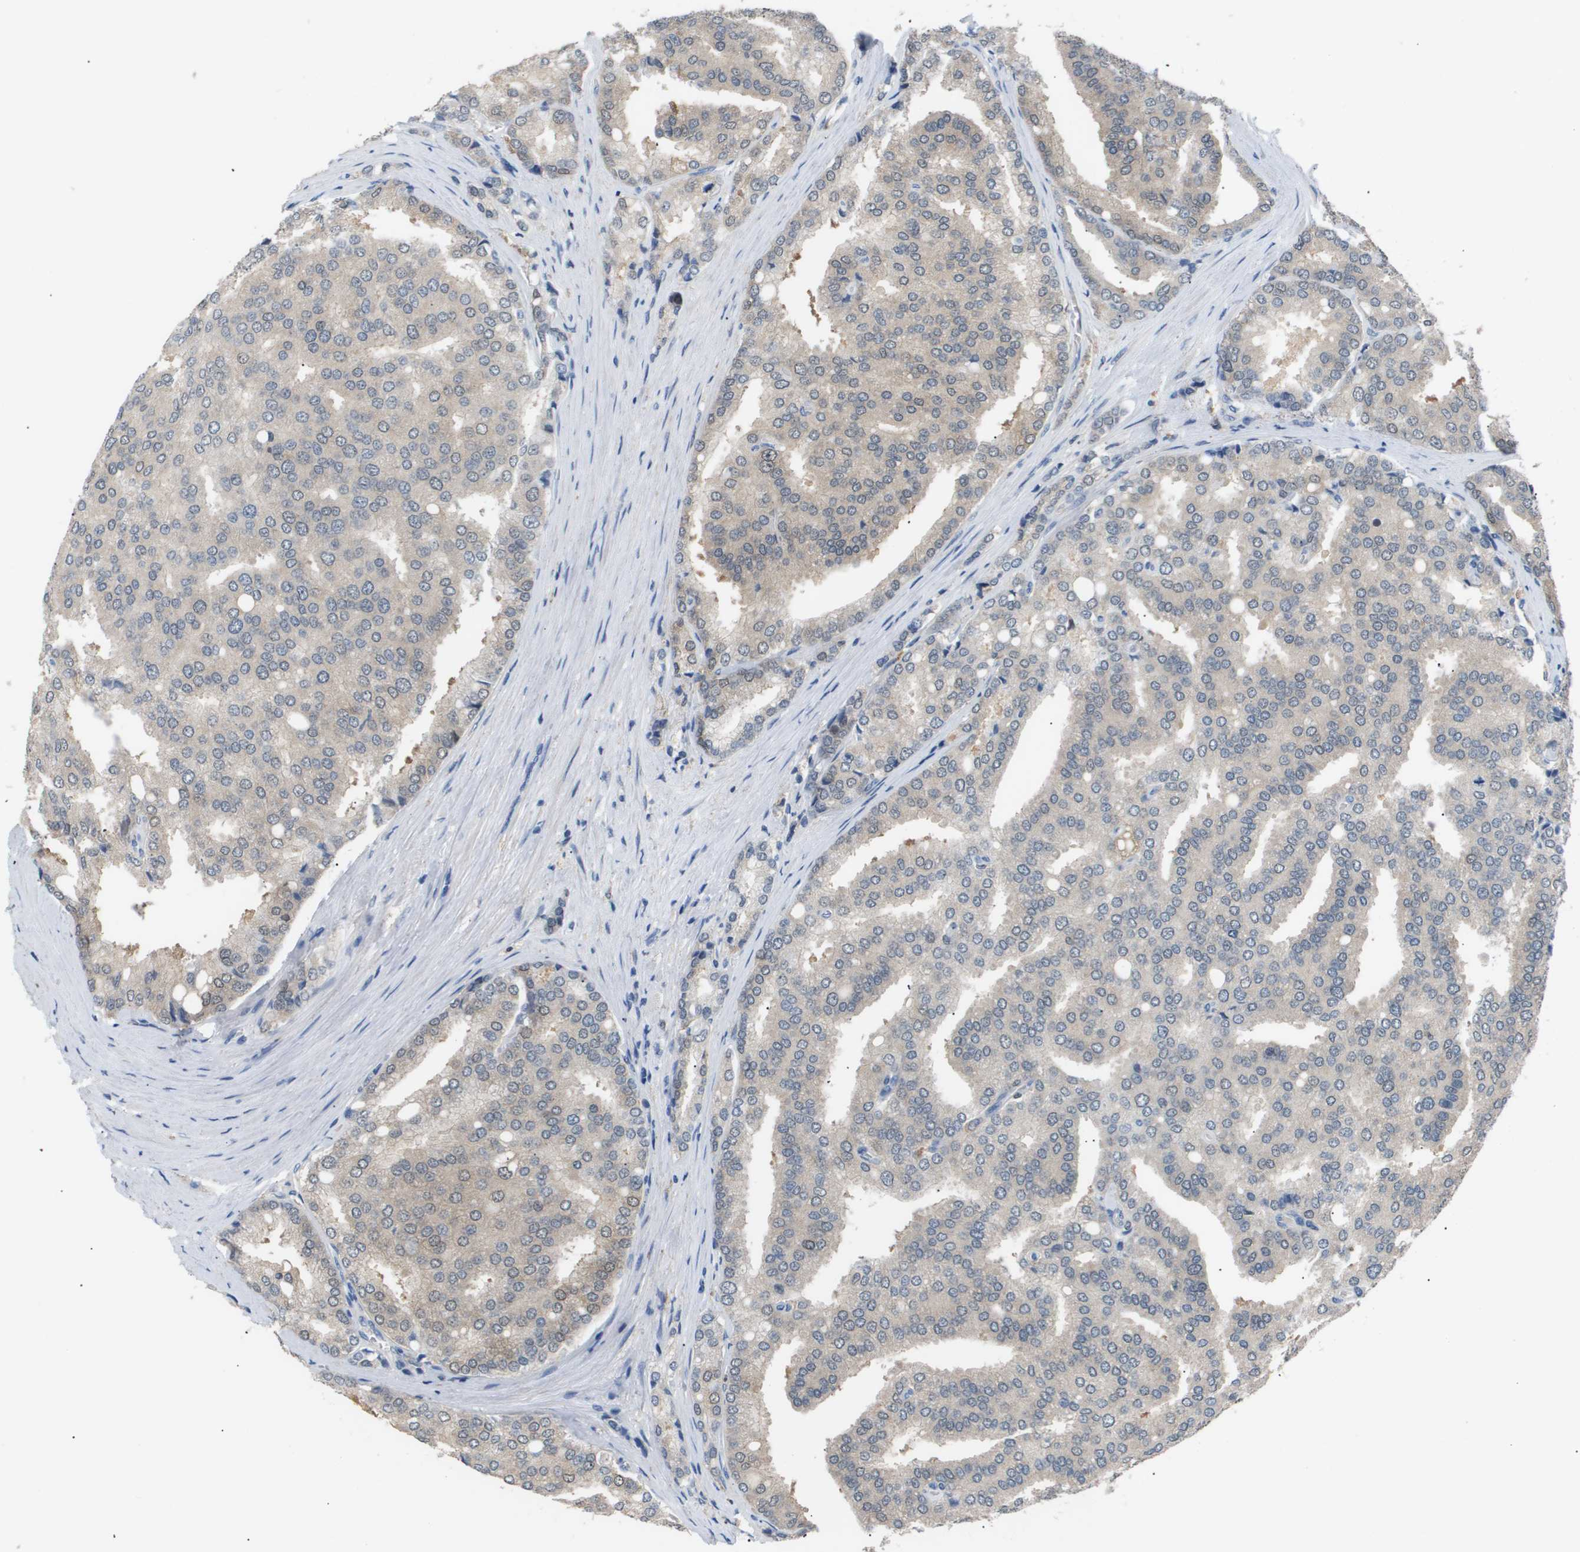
{"staining": {"intensity": "weak", "quantity": "25%-75%", "location": "cytoplasmic/membranous,nuclear"}, "tissue": "prostate cancer", "cell_type": "Tumor cells", "image_type": "cancer", "snomed": [{"axis": "morphology", "description": "Adenocarcinoma, High grade"}, {"axis": "topography", "description": "Prostate"}], "caption": "Immunohistochemical staining of prostate high-grade adenocarcinoma displays low levels of weak cytoplasmic/membranous and nuclear expression in approximately 25%-75% of tumor cells. (Stains: DAB (3,3'-diaminobenzidine) in brown, nuclei in blue, Microscopy: brightfield microscopy at high magnification).", "gene": "AKR1A1", "patient": {"sex": "male", "age": 50}}